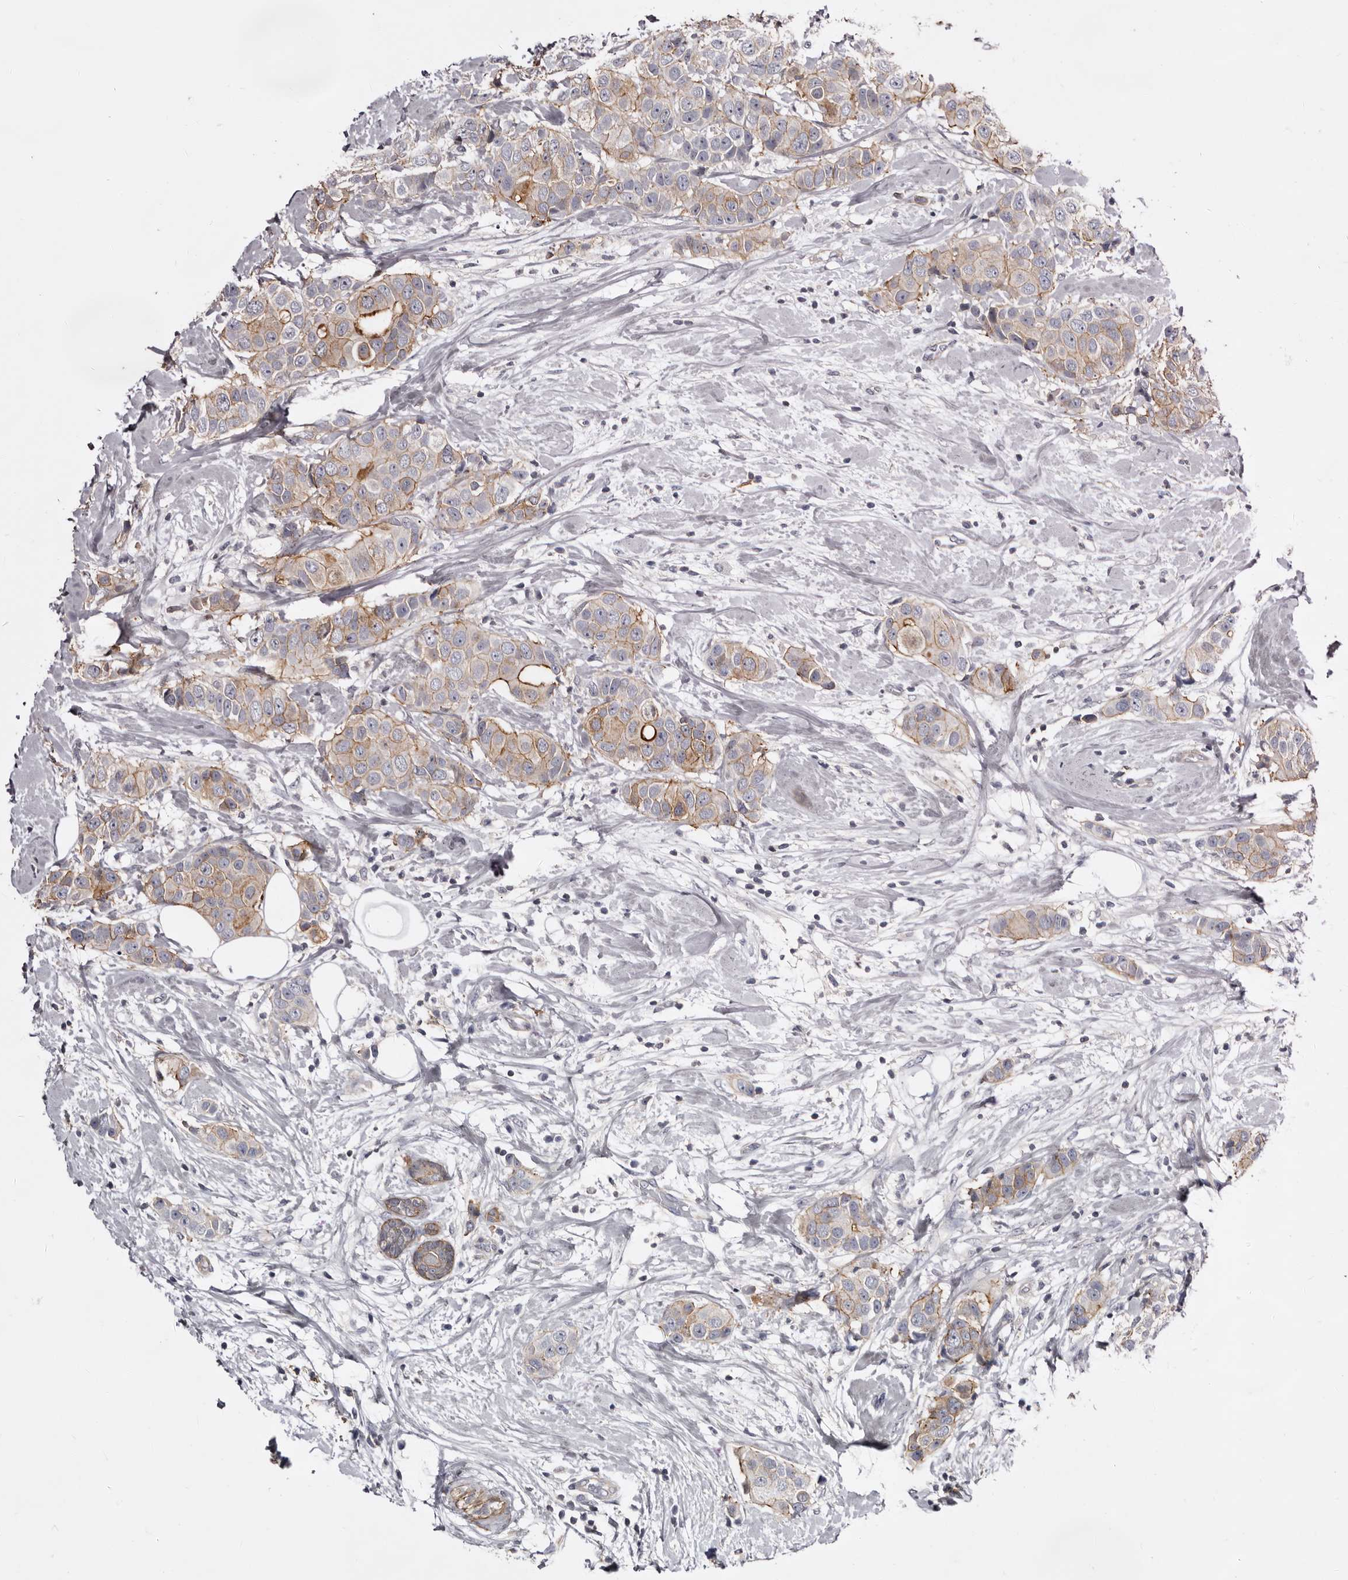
{"staining": {"intensity": "moderate", "quantity": ">75%", "location": "cytoplasmic/membranous"}, "tissue": "breast cancer", "cell_type": "Tumor cells", "image_type": "cancer", "snomed": [{"axis": "morphology", "description": "Normal tissue, NOS"}, {"axis": "morphology", "description": "Duct carcinoma"}, {"axis": "topography", "description": "Breast"}], "caption": "A medium amount of moderate cytoplasmic/membranous expression is present in about >75% of tumor cells in breast cancer tissue. Using DAB (brown) and hematoxylin (blue) stains, captured at high magnification using brightfield microscopy.", "gene": "LAD1", "patient": {"sex": "female", "age": 39}}